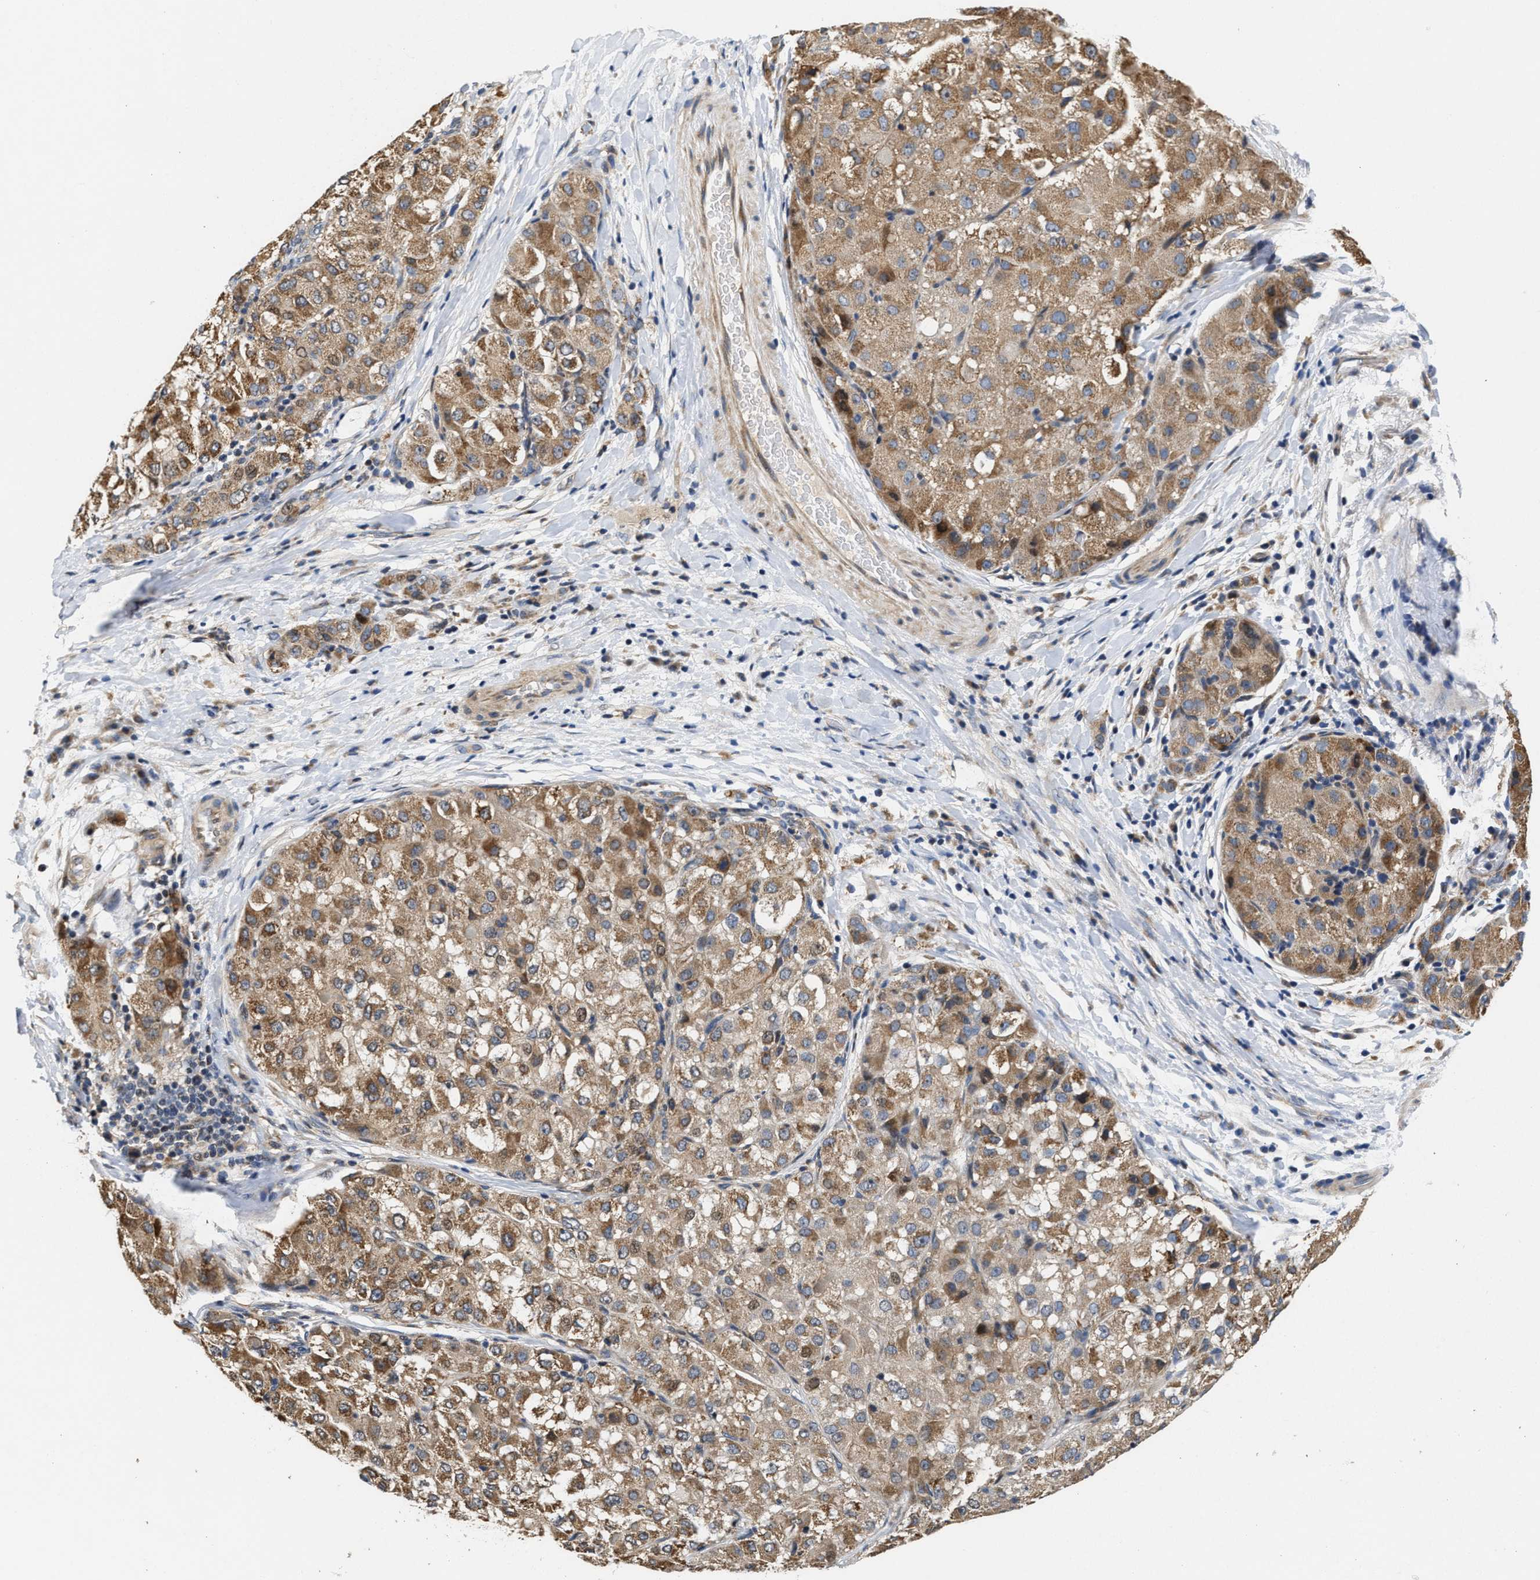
{"staining": {"intensity": "moderate", "quantity": ">75%", "location": "cytoplasmic/membranous"}, "tissue": "liver cancer", "cell_type": "Tumor cells", "image_type": "cancer", "snomed": [{"axis": "morphology", "description": "Carcinoma, Hepatocellular, NOS"}, {"axis": "topography", "description": "Liver"}], "caption": "Immunohistochemical staining of human hepatocellular carcinoma (liver) demonstrates moderate cytoplasmic/membranous protein staining in approximately >75% of tumor cells. The staining was performed using DAB, with brown indicating positive protein expression. Nuclei are stained blue with hematoxylin.", "gene": "SCYL2", "patient": {"sex": "male", "age": 80}}